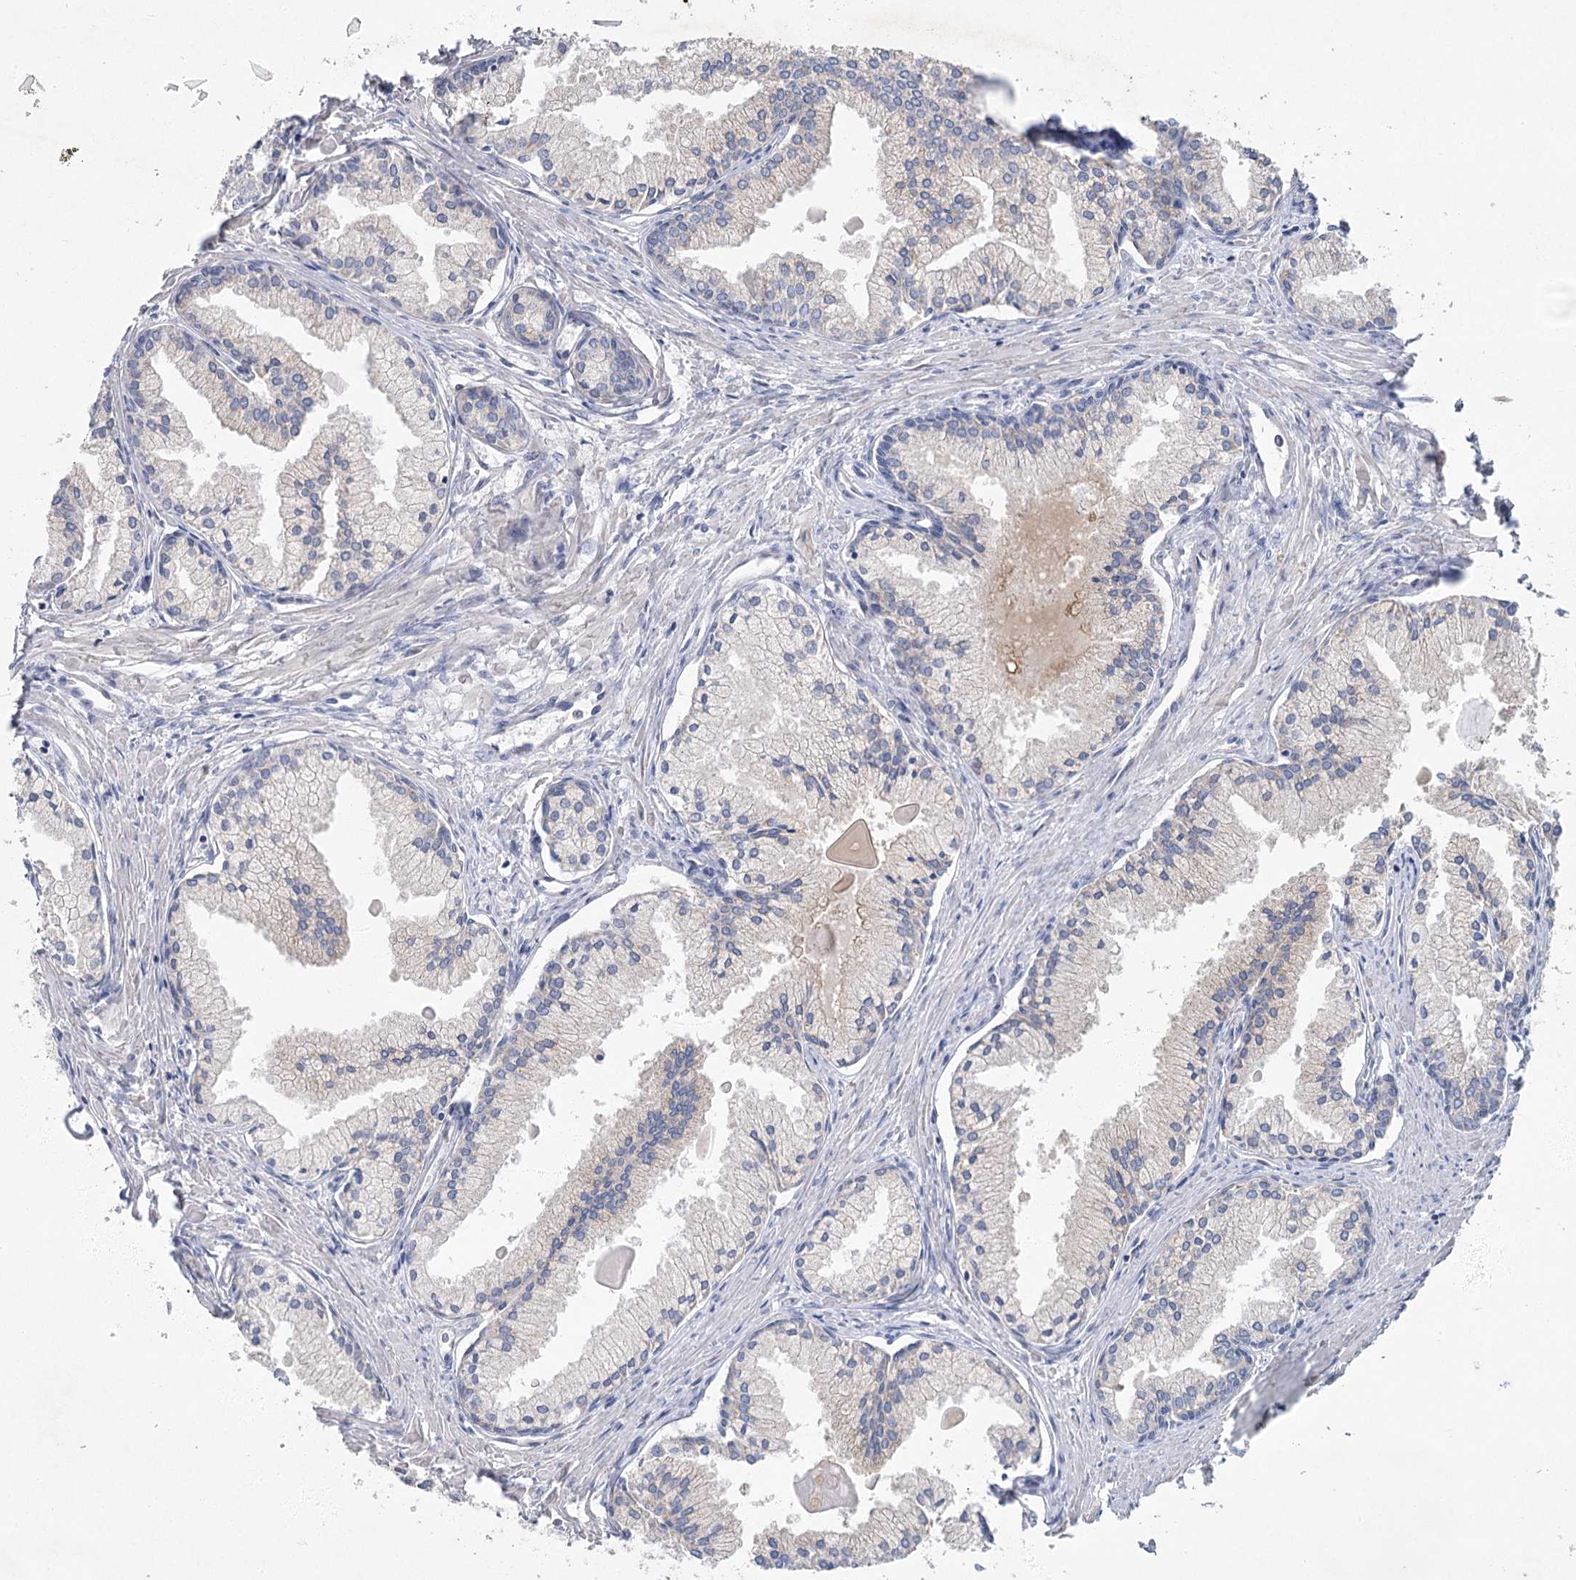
{"staining": {"intensity": "negative", "quantity": "none", "location": "none"}, "tissue": "prostate cancer", "cell_type": "Tumor cells", "image_type": "cancer", "snomed": [{"axis": "morphology", "description": "Adenocarcinoma, High grade"}, {"axis": "topography", "description": "Prostate"}], "caption": "High-grade adenocarcinoma (prostate) was stained to show a protein in brown. There is no significant expression in tumor cells.", "gene": "TMEM187", "patient": {"sex": "male", "age": 68}}